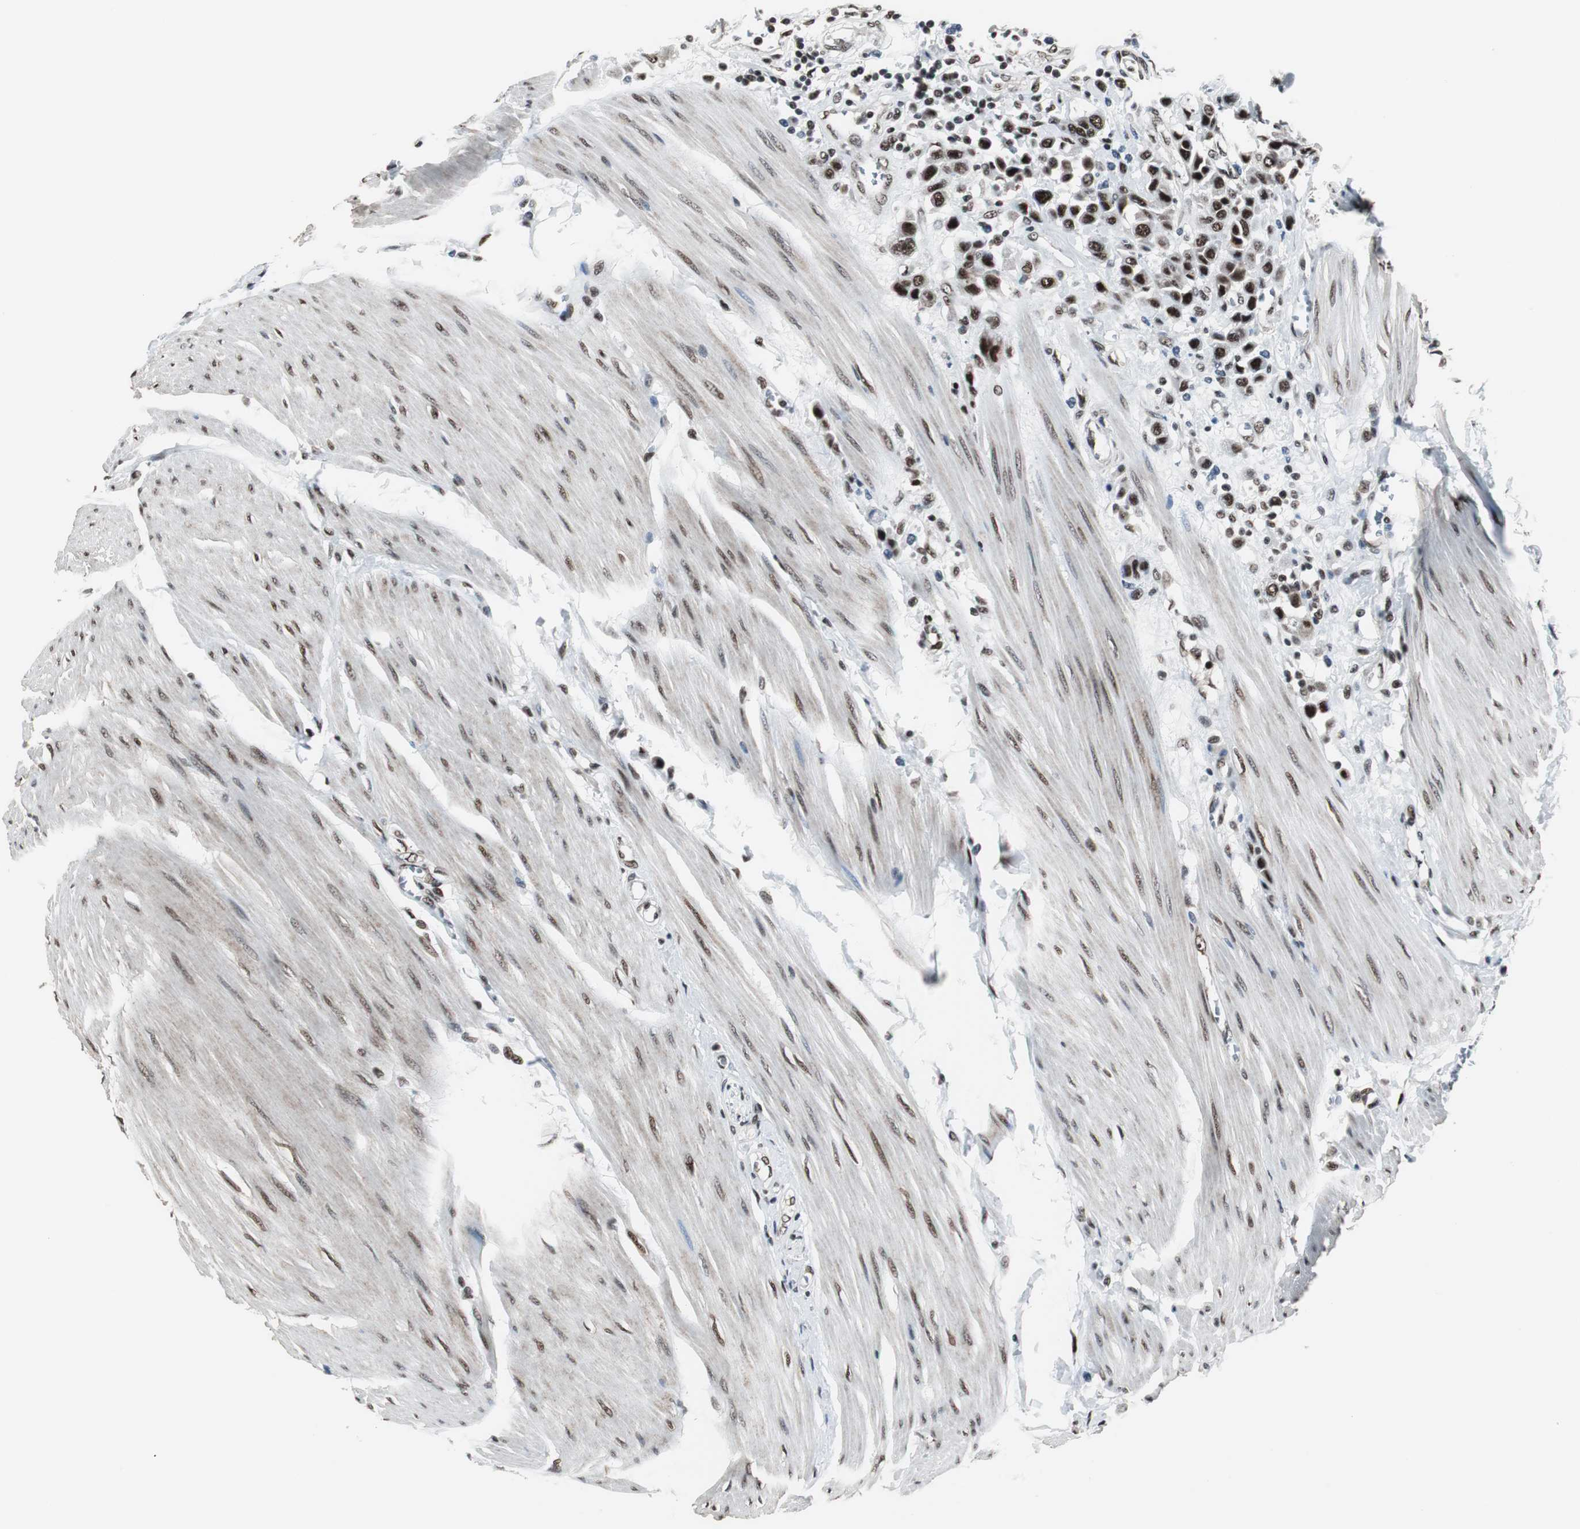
{"staining": {"intensity": "strong", "quantity": ">75%", "location": "nuclear"}, "tissue": "urothelial cancer", "cell_type": "Tumor cells", "image_type": "cancer", "snomed": [{"axis": "morphology", "description": "Urothelial carcinoma, High grade"}, {"axis": "topography", "description": "Urinary bladder"}], "caption": "Tumor cells show high levels of strong nuclear positivity in about >75% of cells in urothelial cancer.", "gene": "CDK9", "patient": {"sex": "male", "age": 50}}